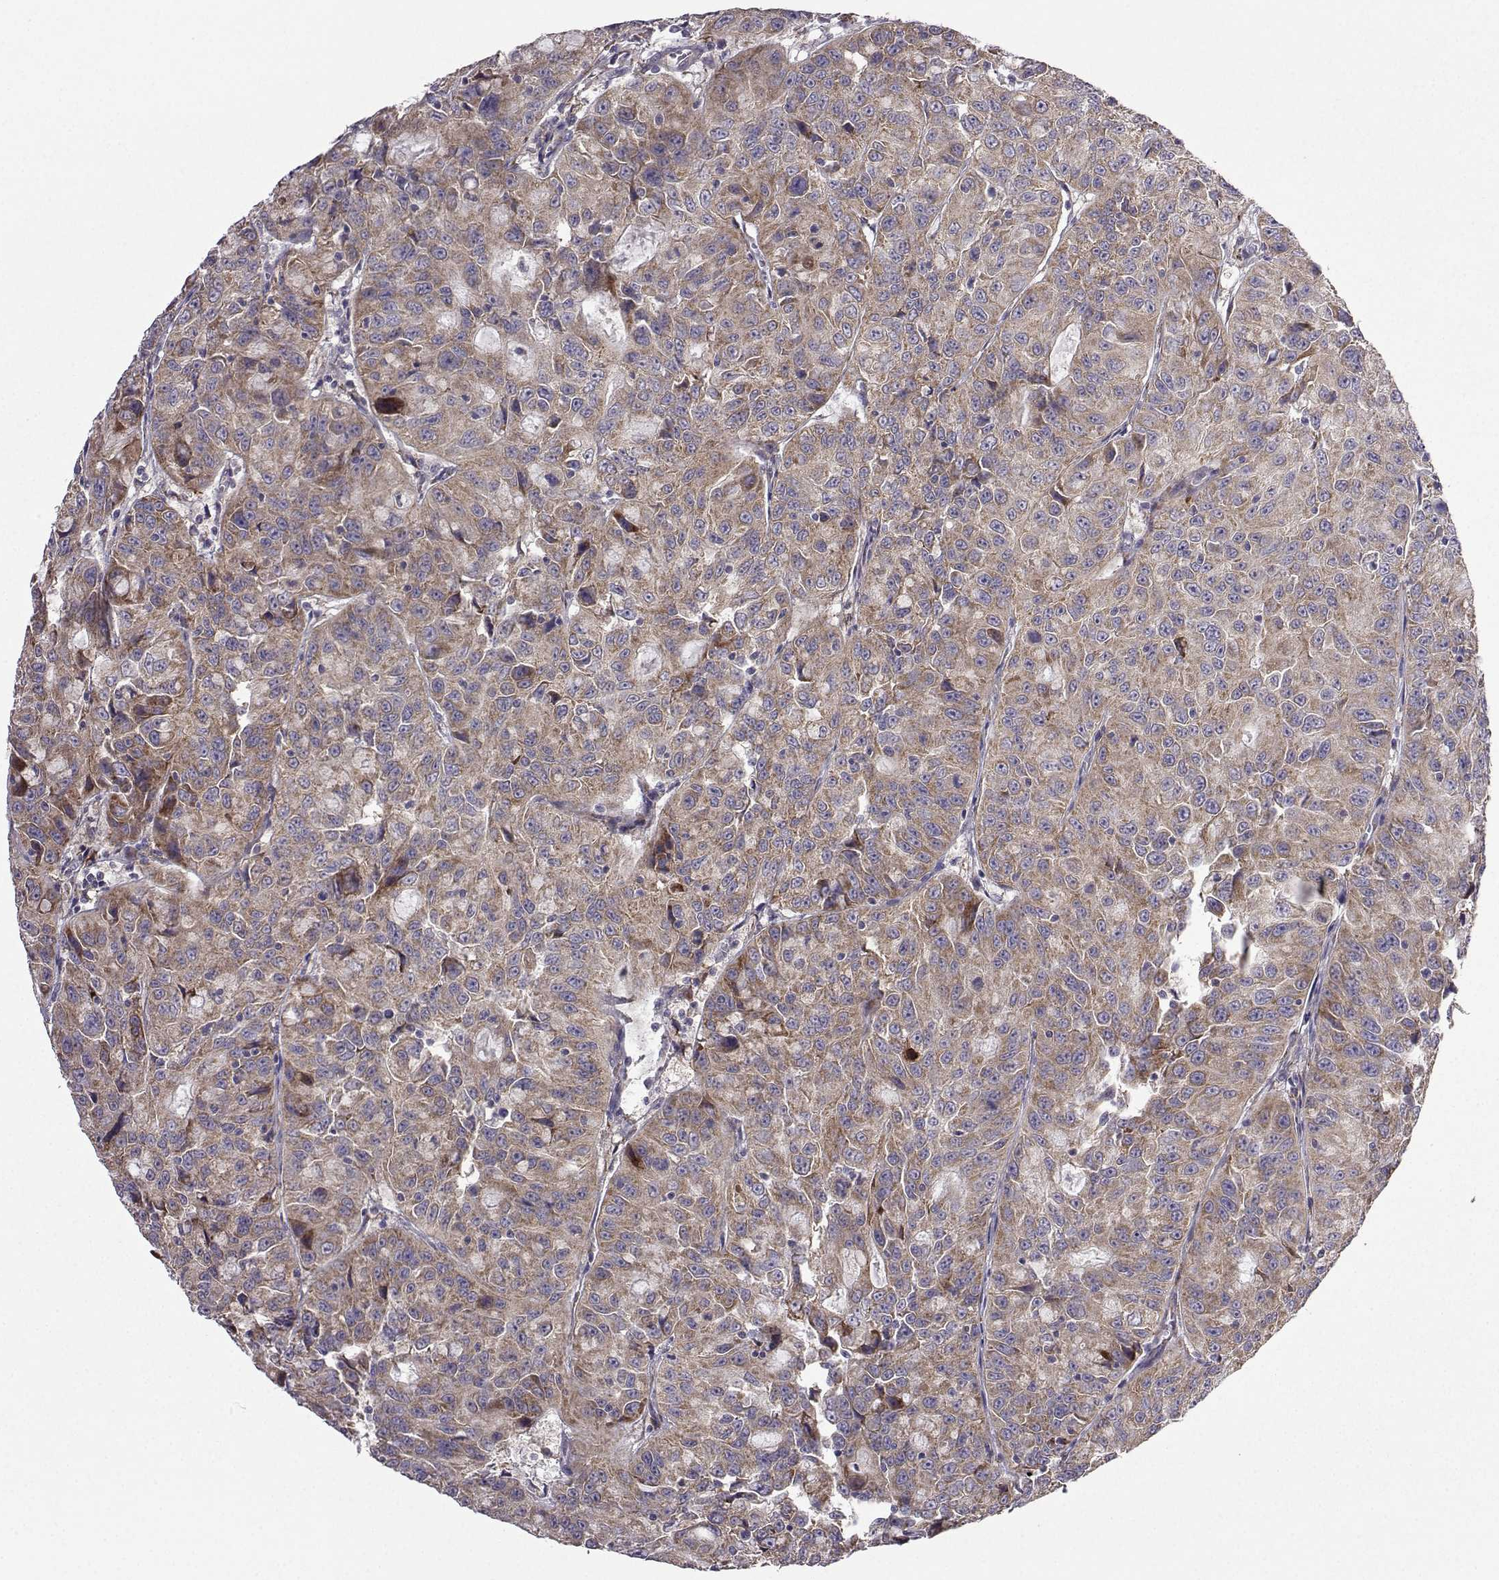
{"staining": {"intensity": "moderate", "quantity": ">75%", "location": "cytoplasmic/membranous"}, "tissue": "urothelial cancer", "cell_type": "Tumor cells", "image_type": "cancer", "snomed": [{"axis": "morphology", "description": "Urothelial carcinoma, NOS"}, {"axis": "morphology", "description": "Urothelial carcinoma, High grade"}, {"axis": "topography", "description": "Urinary bladder"}], "caption": "A micrograph of urothelial cancer stained for a protein shows moderate cytoplasmic/membranous brown staining in tumor cells.", "gene": "FCAMR", "patient": {"sex": "female", "age": 73}}